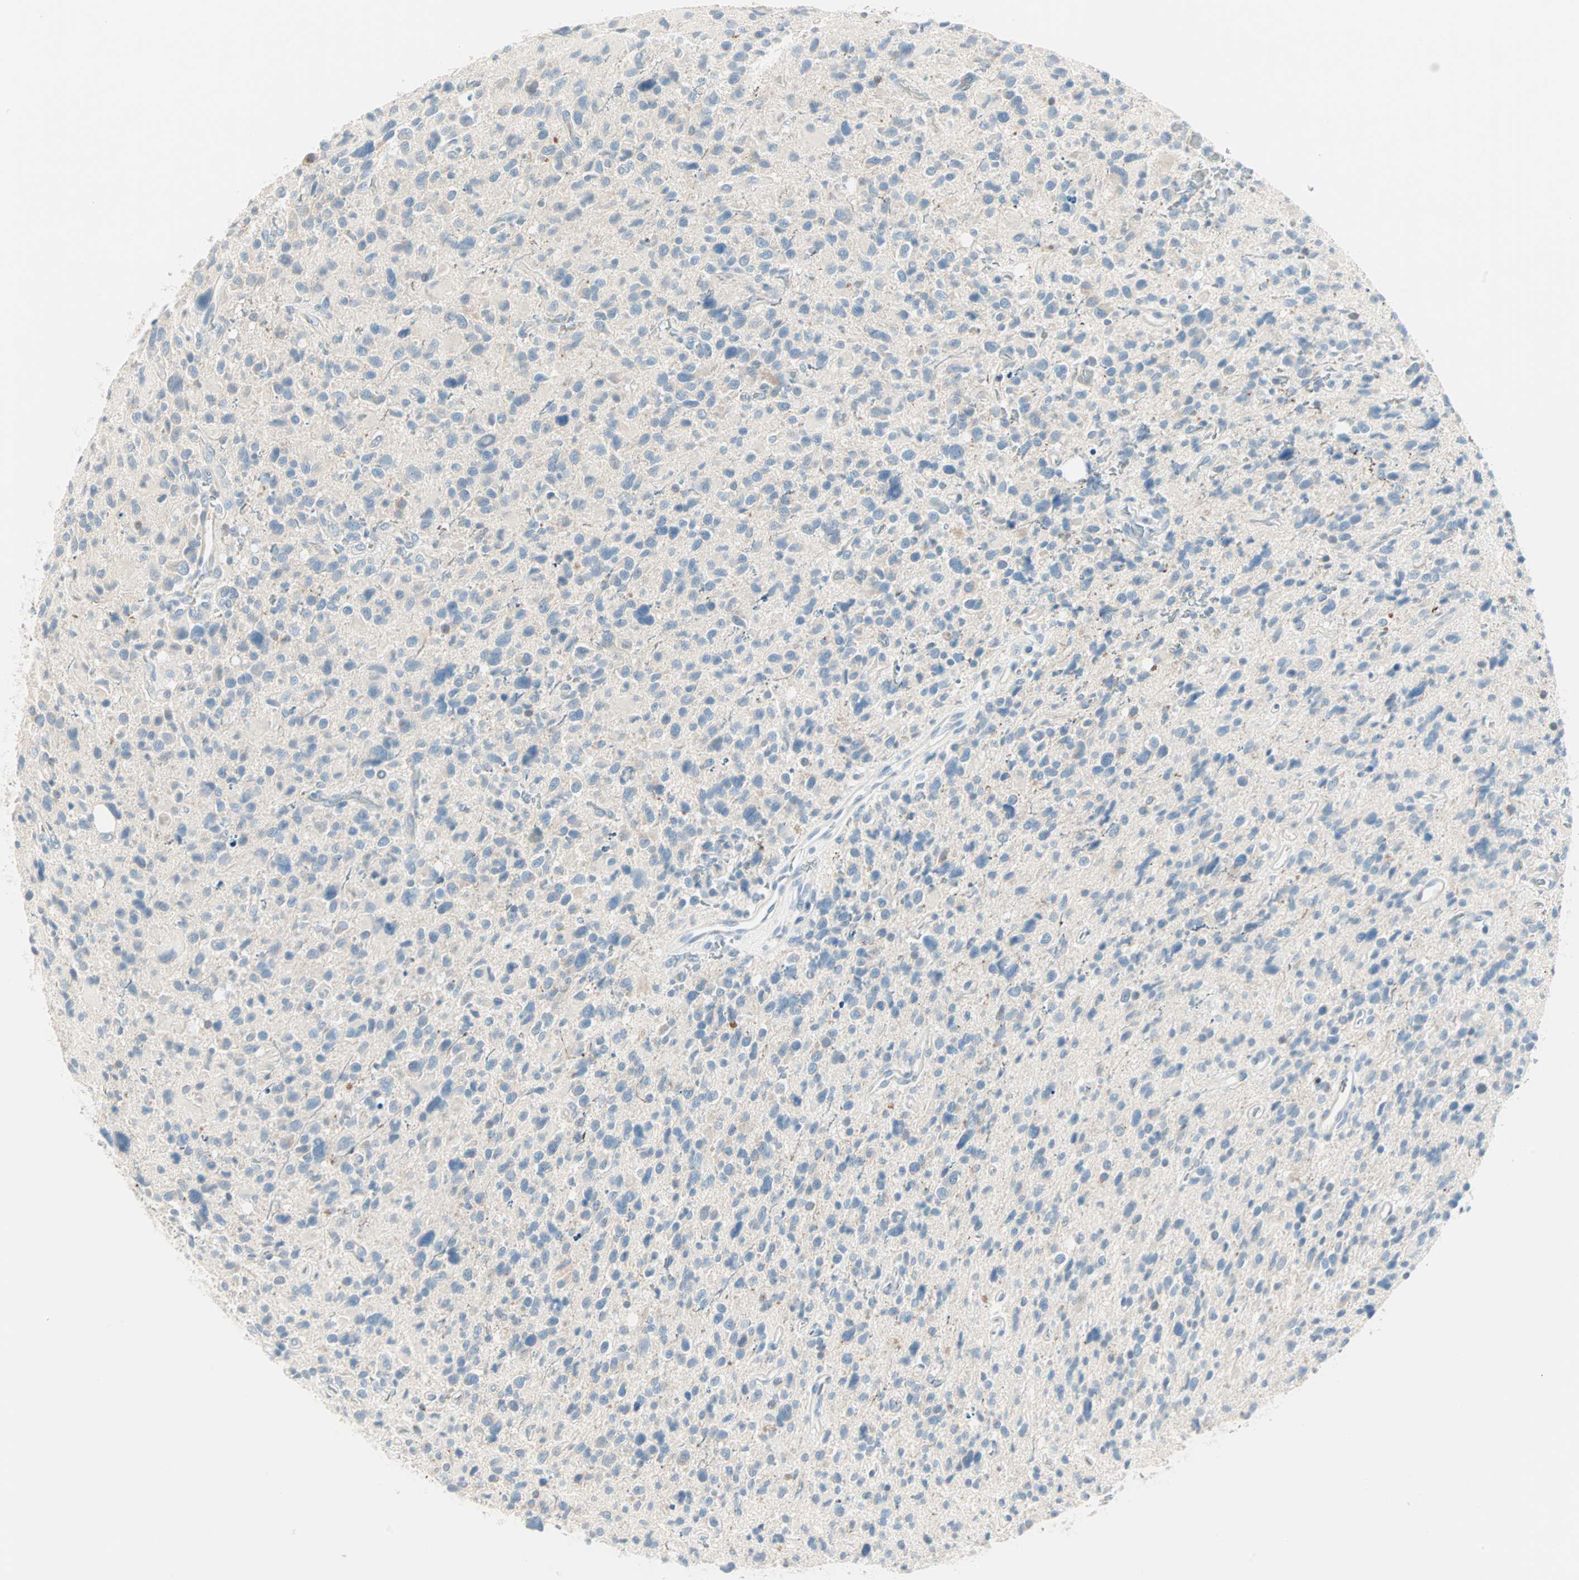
{"staining": {"intensity": "negative", "quantity": "none", "location": "none"}, "tissue": "glioma", "cell_type": "Tumor cells", "image_type": "cancer", "snomed": [{"axis": "morphology", "description": "Glioma, malignant, High grade"}, {"axis": "topography", "description": "Brain"}], "caption": "Tumor cells show no significant protein expression in glioma.", "gene": "SULT1C2", "patient": {"sex": "male", "age": 48}}